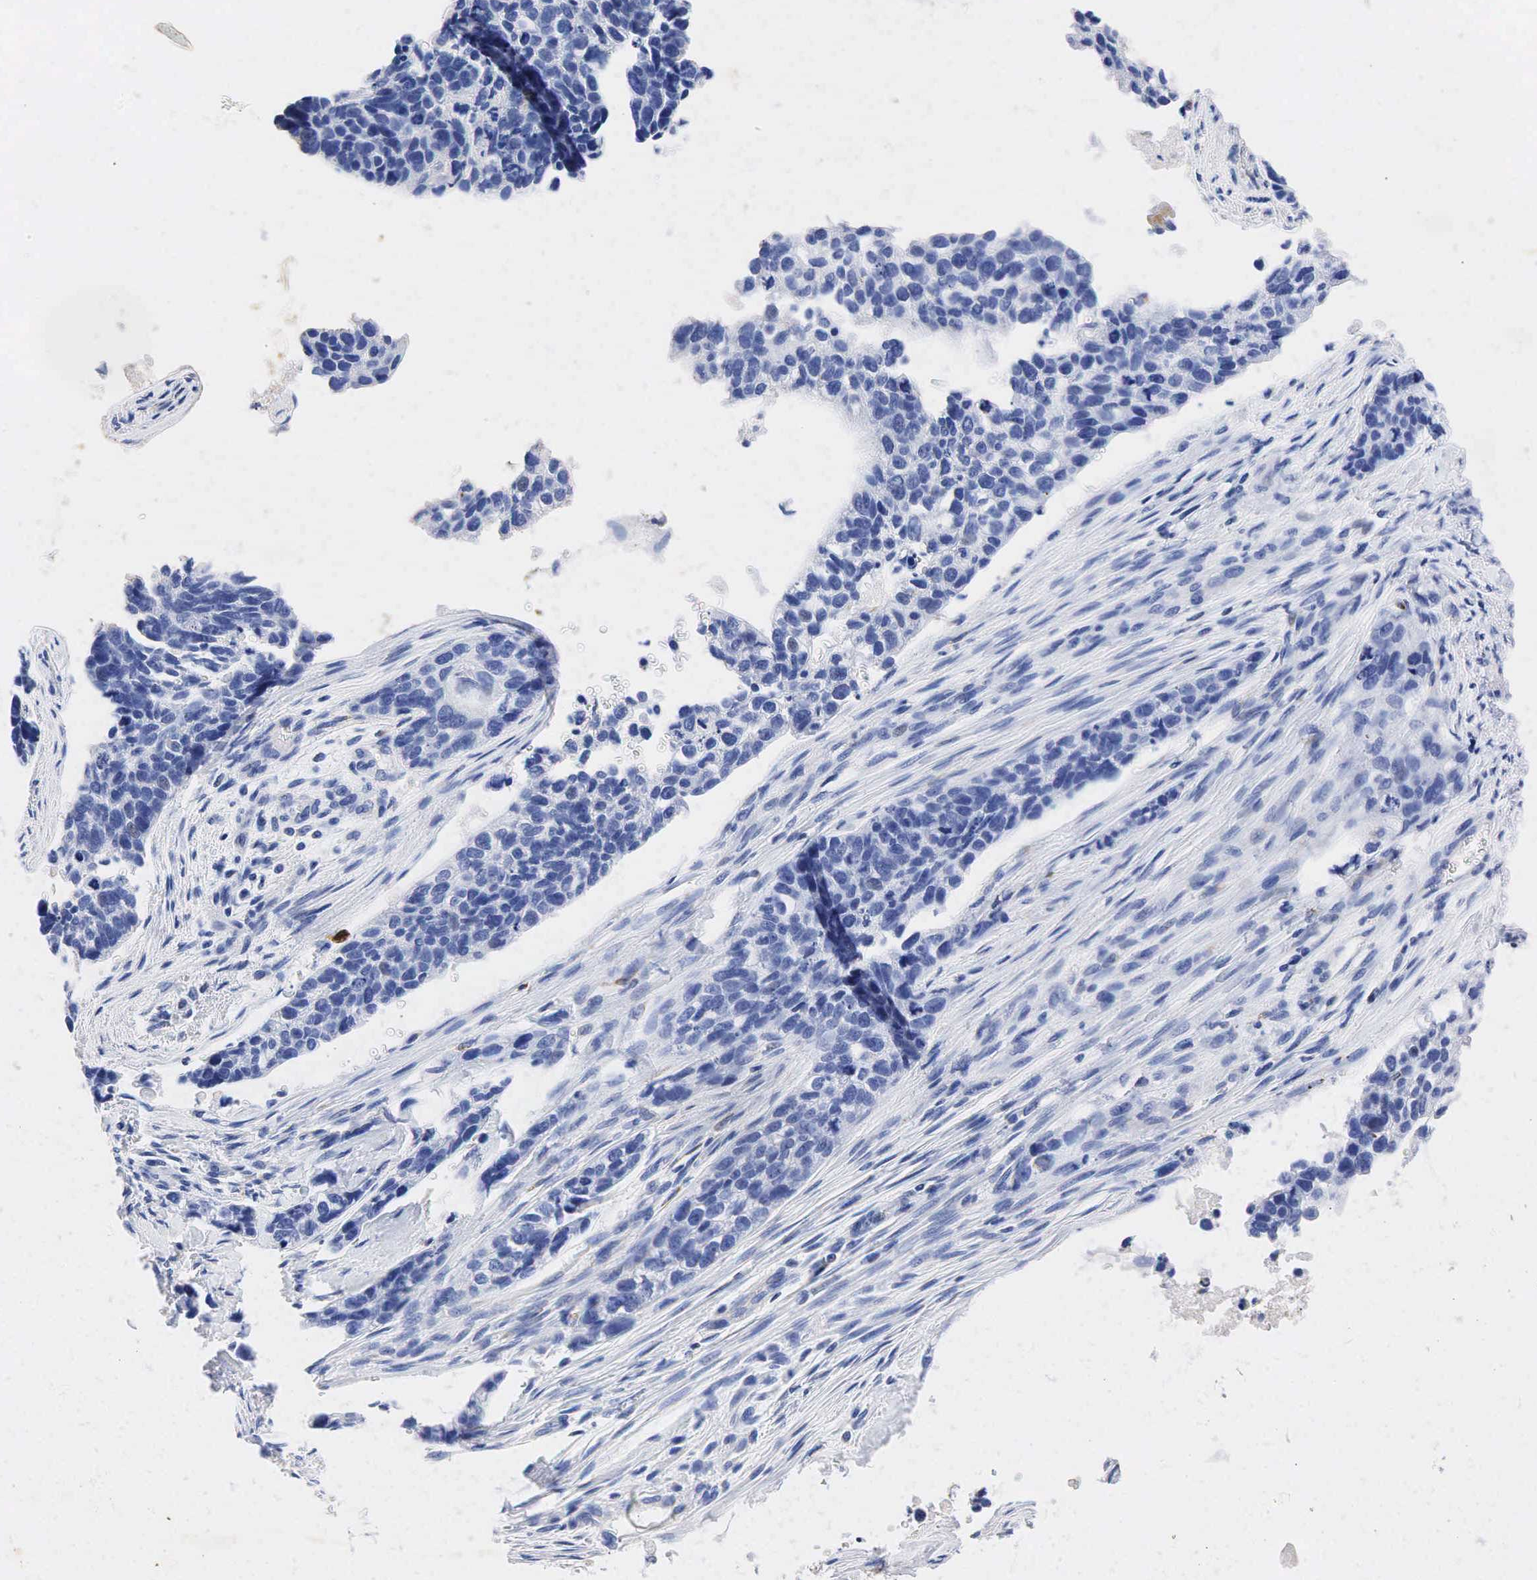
{"staining": {"intensity": "negative", "quantity": "none", "location": "none"}, "tissue": "lung cancer", "cell_type": "Tumor cells", "image_type": "cancer", "snomed": [{"axis": "morphology", "description": "Squamous cell carcinoma, NOS"}, {"axis": "topography", "description": "Lymph node"}, {"axis": "topography", "description": "Lung"}], "caption": "The image shows no significant positivity in tumor cells of lung cancer (squamous cell carcinoma). (Stains: DAB IHC with hematoxylin counter stain, Microscopy: brightfield microscopy at high magnification).", "gene": "SYP", "patient": {"sex": "male", "age": 74}}